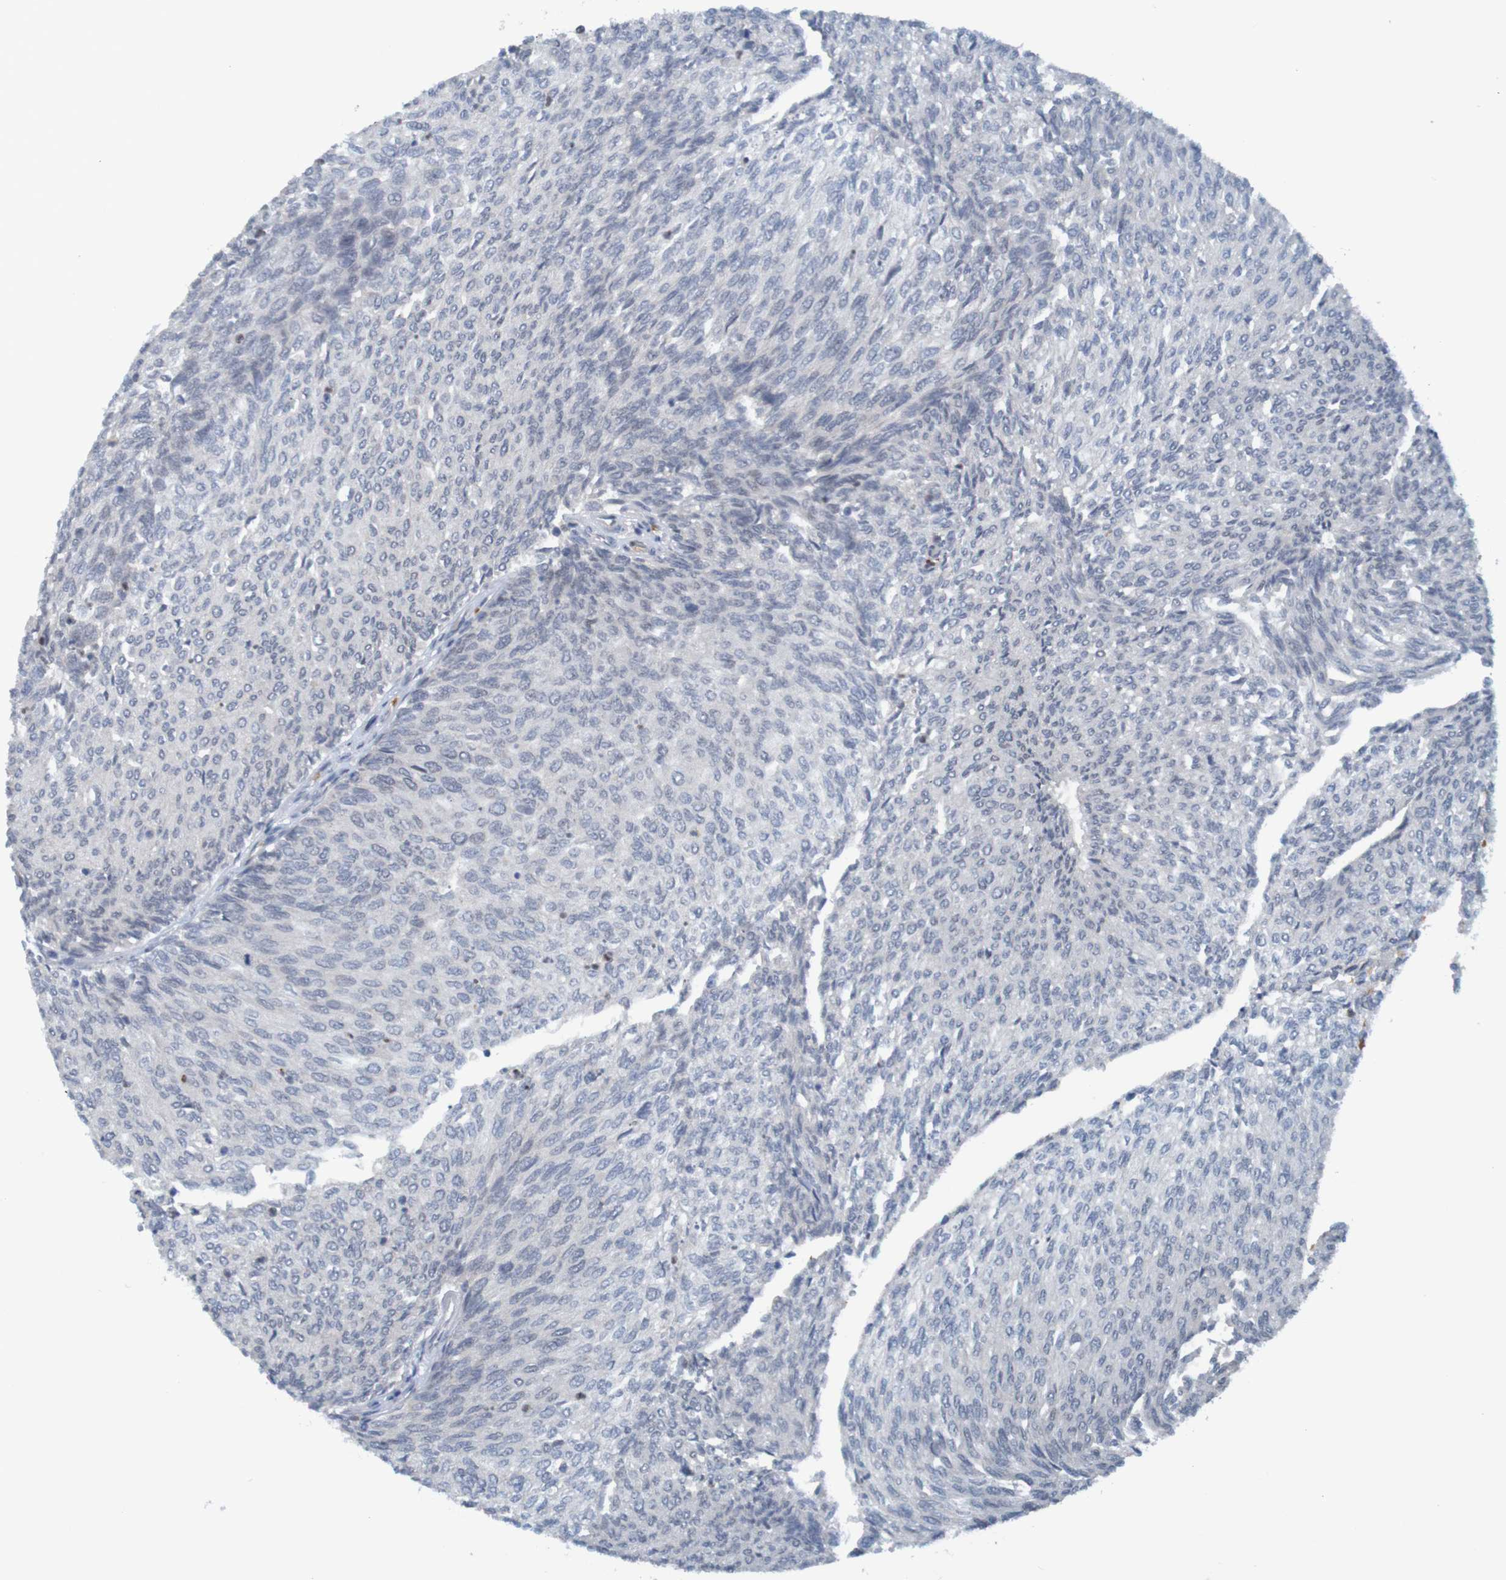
{"staining": {"intensity": "negative", "quantity": "none", "location": "none"}, "tissue": "urothelial cancer", "cell_type": "Tumor cells", "image_type": "cancer", "snomed": [{"axis": "morphology", "description": "Urothelial carcinoma, Low grade"}, {"axis": "topography", "description": "Urinary bladder"}], "caption": "A micrograph of low-grade urothelial carcinoma stained for a protein shows no brown staining in tumor cells.", "gene": "USP36", "patient": {"sex": "female", "age": 79}}